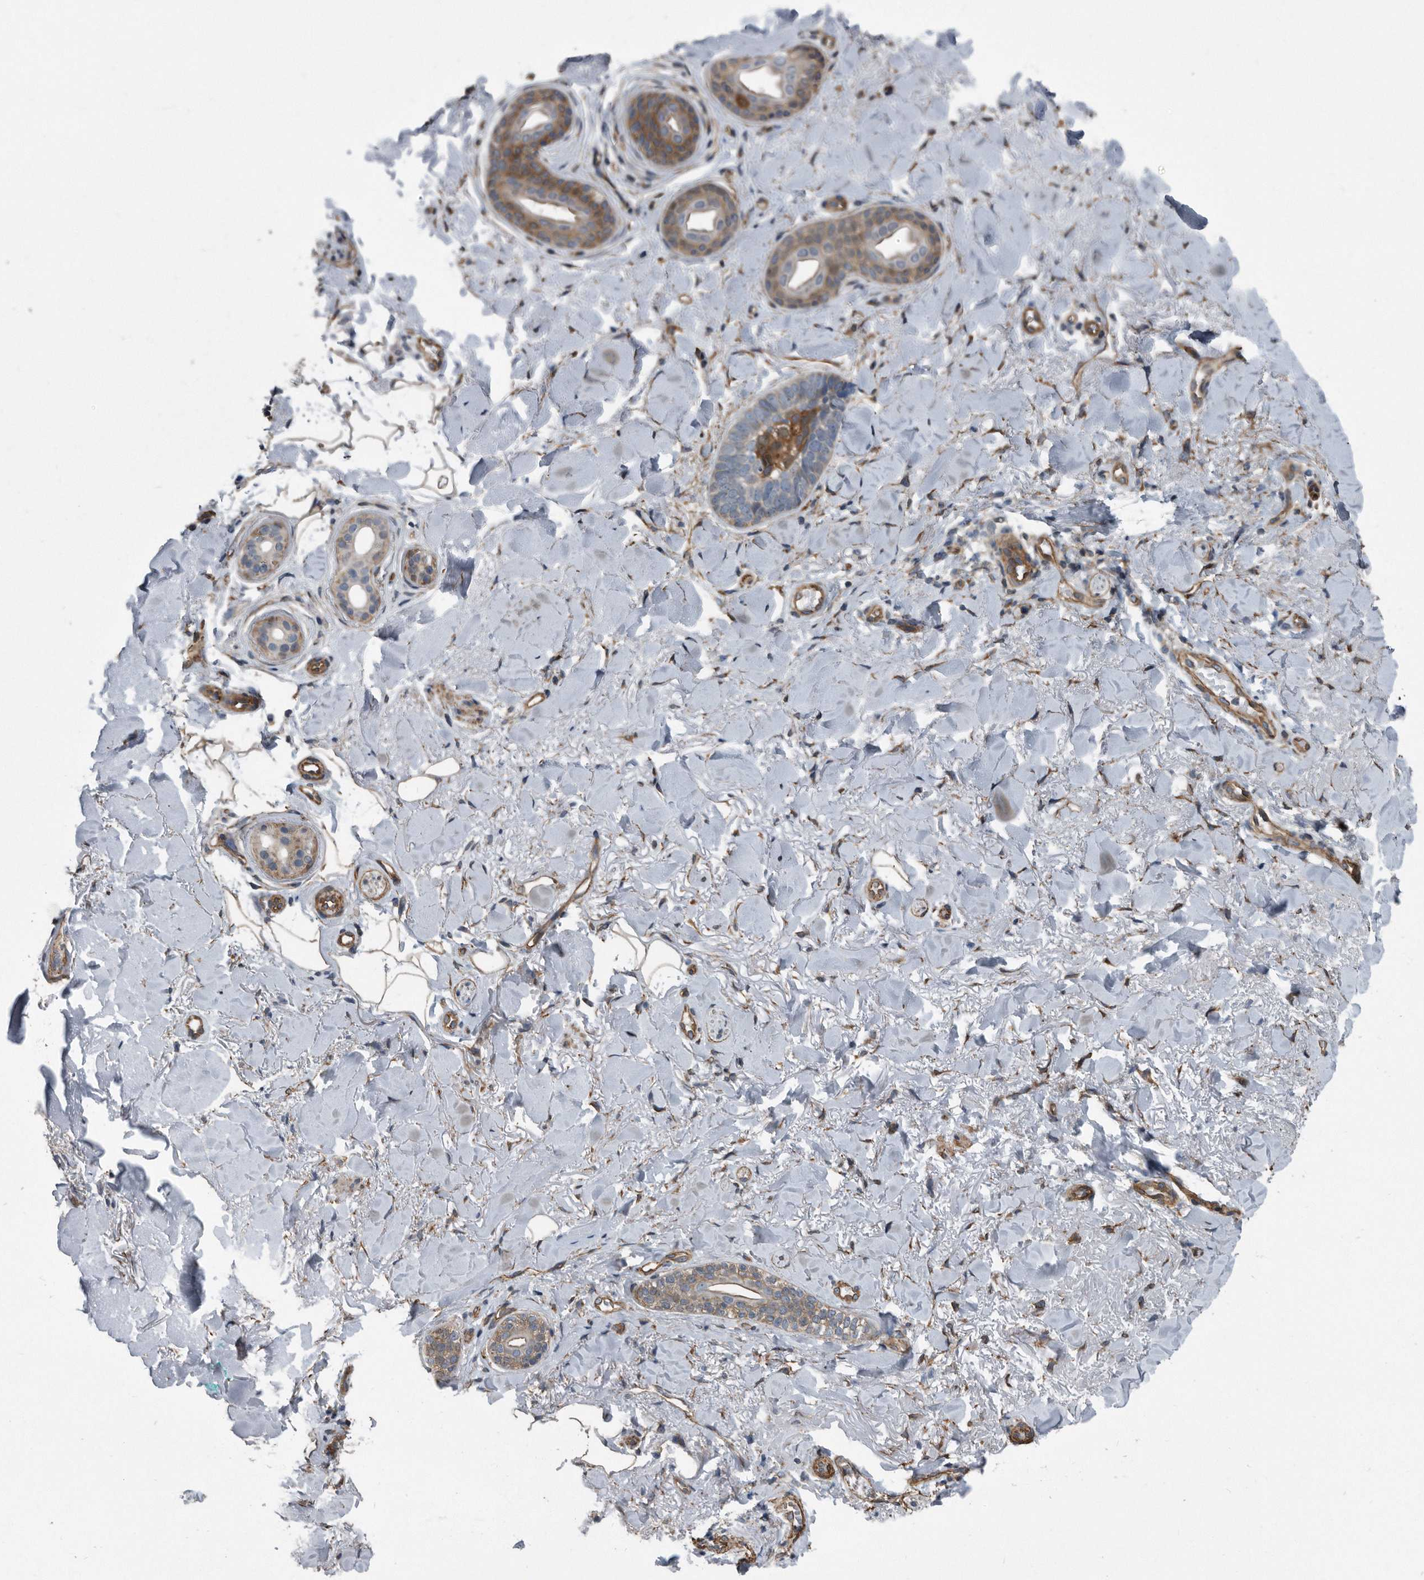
{"staining": {"intensity": "moderate", "quantity": "25%-75%", "location": "cytoplasmic/membranous"}, "tissue": "skin cancer", "cell_type": "Tumor cells", "image_type": "cancer", "snomed": [{"axis": "morphology", "description": "Basal cell carcinoma"}, {"axis": "topography", "description": "Skin"}], "caption": "This is an image of immunohistochemistry (IHC) staining of skin cancer, which shows moderate positivity in the cytoplasmic/membranous of tumor cells.", "gene": "ARMCX1", "patient": {"sex": "female", "age": 82}}